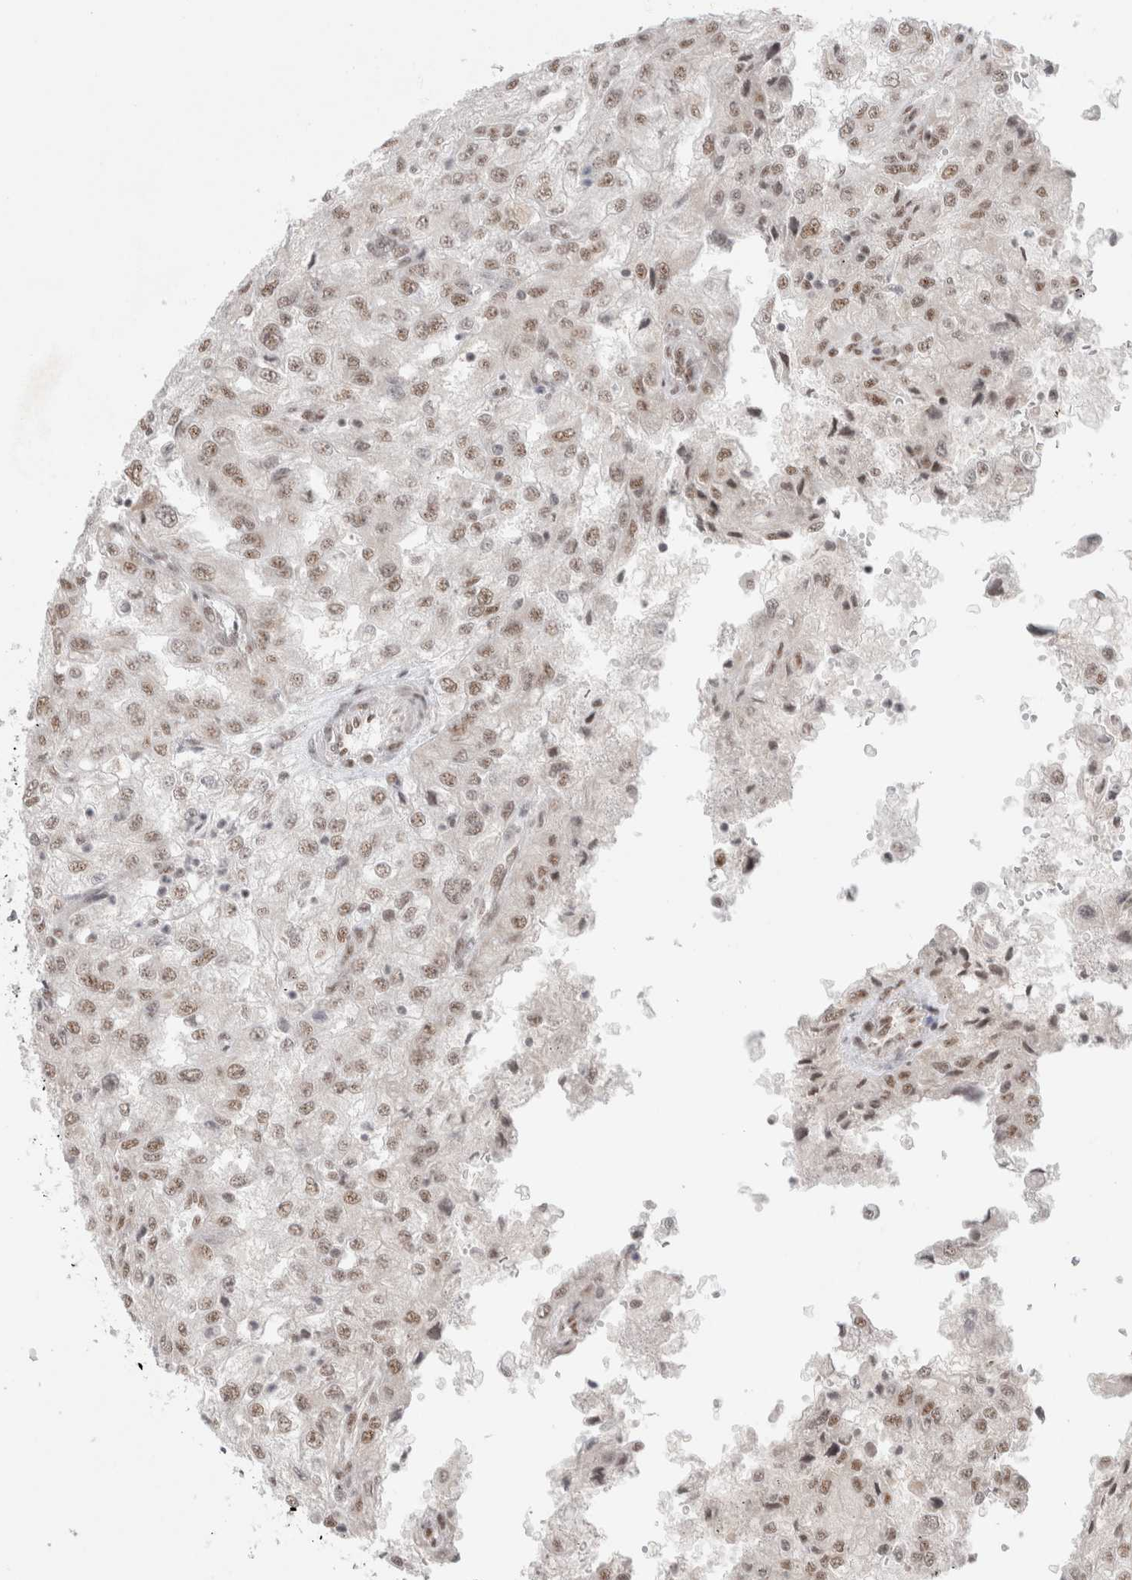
{"staining": {"intensity": "moderate", "quantity": ">75%", "location": "nuclear"}, "tissue": "renal cancer", "cell_type": "Tumor cells", "image_type": "cancer", "snomed": [{"axis": "morphology", "description": "Adenocarcinoma, NOS"}, {"axis": "topography", "description": "Kidney"}], "caption": "Immunohistochemistry (IHC) staining of adenocarcinoma (renal), which displays medium levels of moderate nuclear staining in about >75% of tumor cells indicating moderate nuclear protein staining. The staining was performed using DAB (3,3'-diaminobenzidine) (brown) for protein detection and nuclei were counterstained in hematoxylin (blue).", "gene": "TRMT12", "patient": {"sex": "female", "age": 54}}